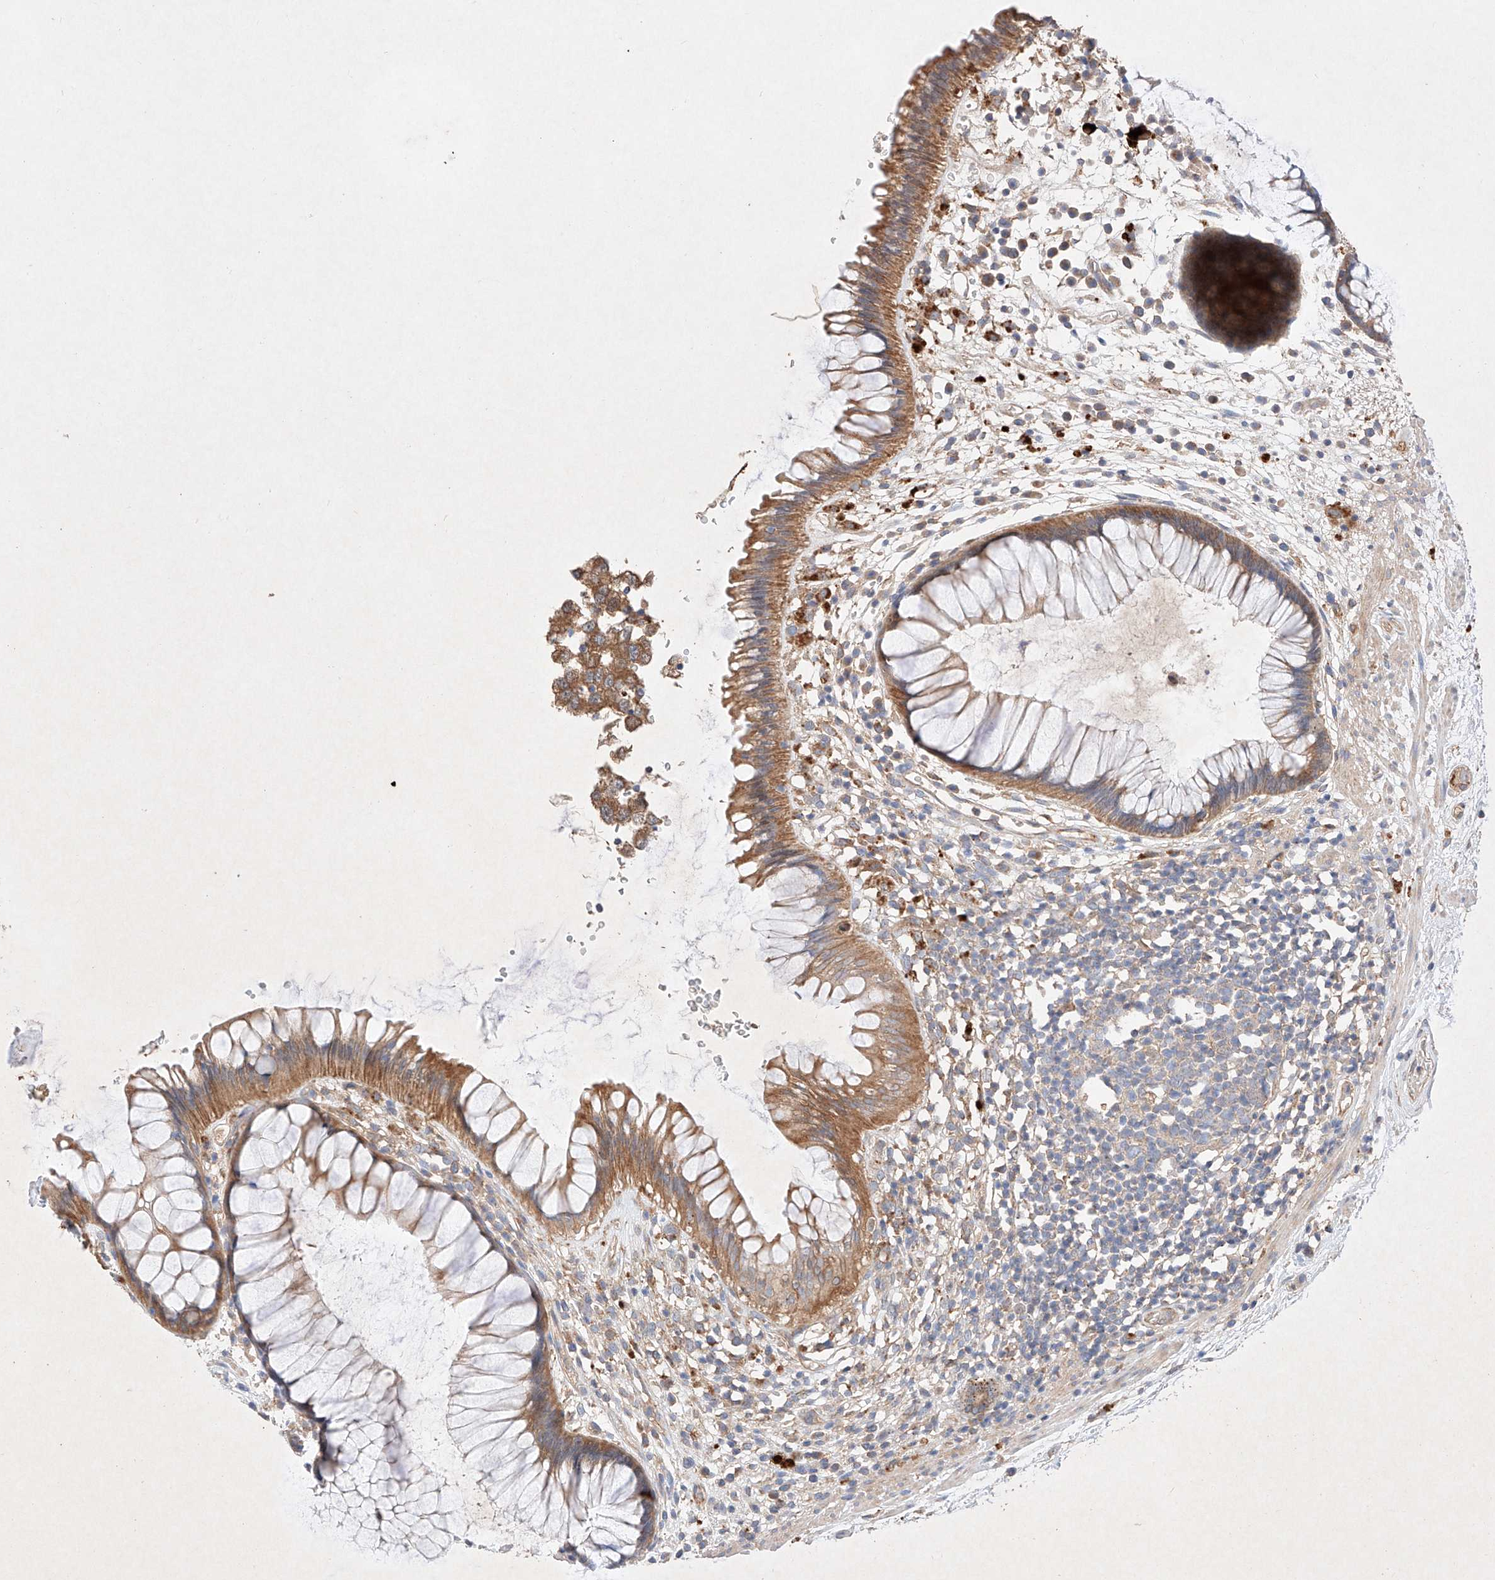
{"staining": {"intensity": "moderate", "quantity": ">75%", "location": "cytoplasmic/membranous"}, "tissue": "rectum", "cell_type": "Glandular cells", "image_type": "normal", "snomed": [{"axis": "morphology", "description": "Normal tissue, NOS"}, {"axis": "topography", "description": "Rectum"}], "caption": "Immunohistochemical staining of benign rectum exhibits medium levels of moderate cytoplasmic/membranous staining in approximately >75% of glandular cells. (Stains: DAB in brown, nuclei in blue, Microscopy: brightfield microscopy at high magnification).", "gene": "C6orf62", "patient": {"sex": "male", "age": 51}}